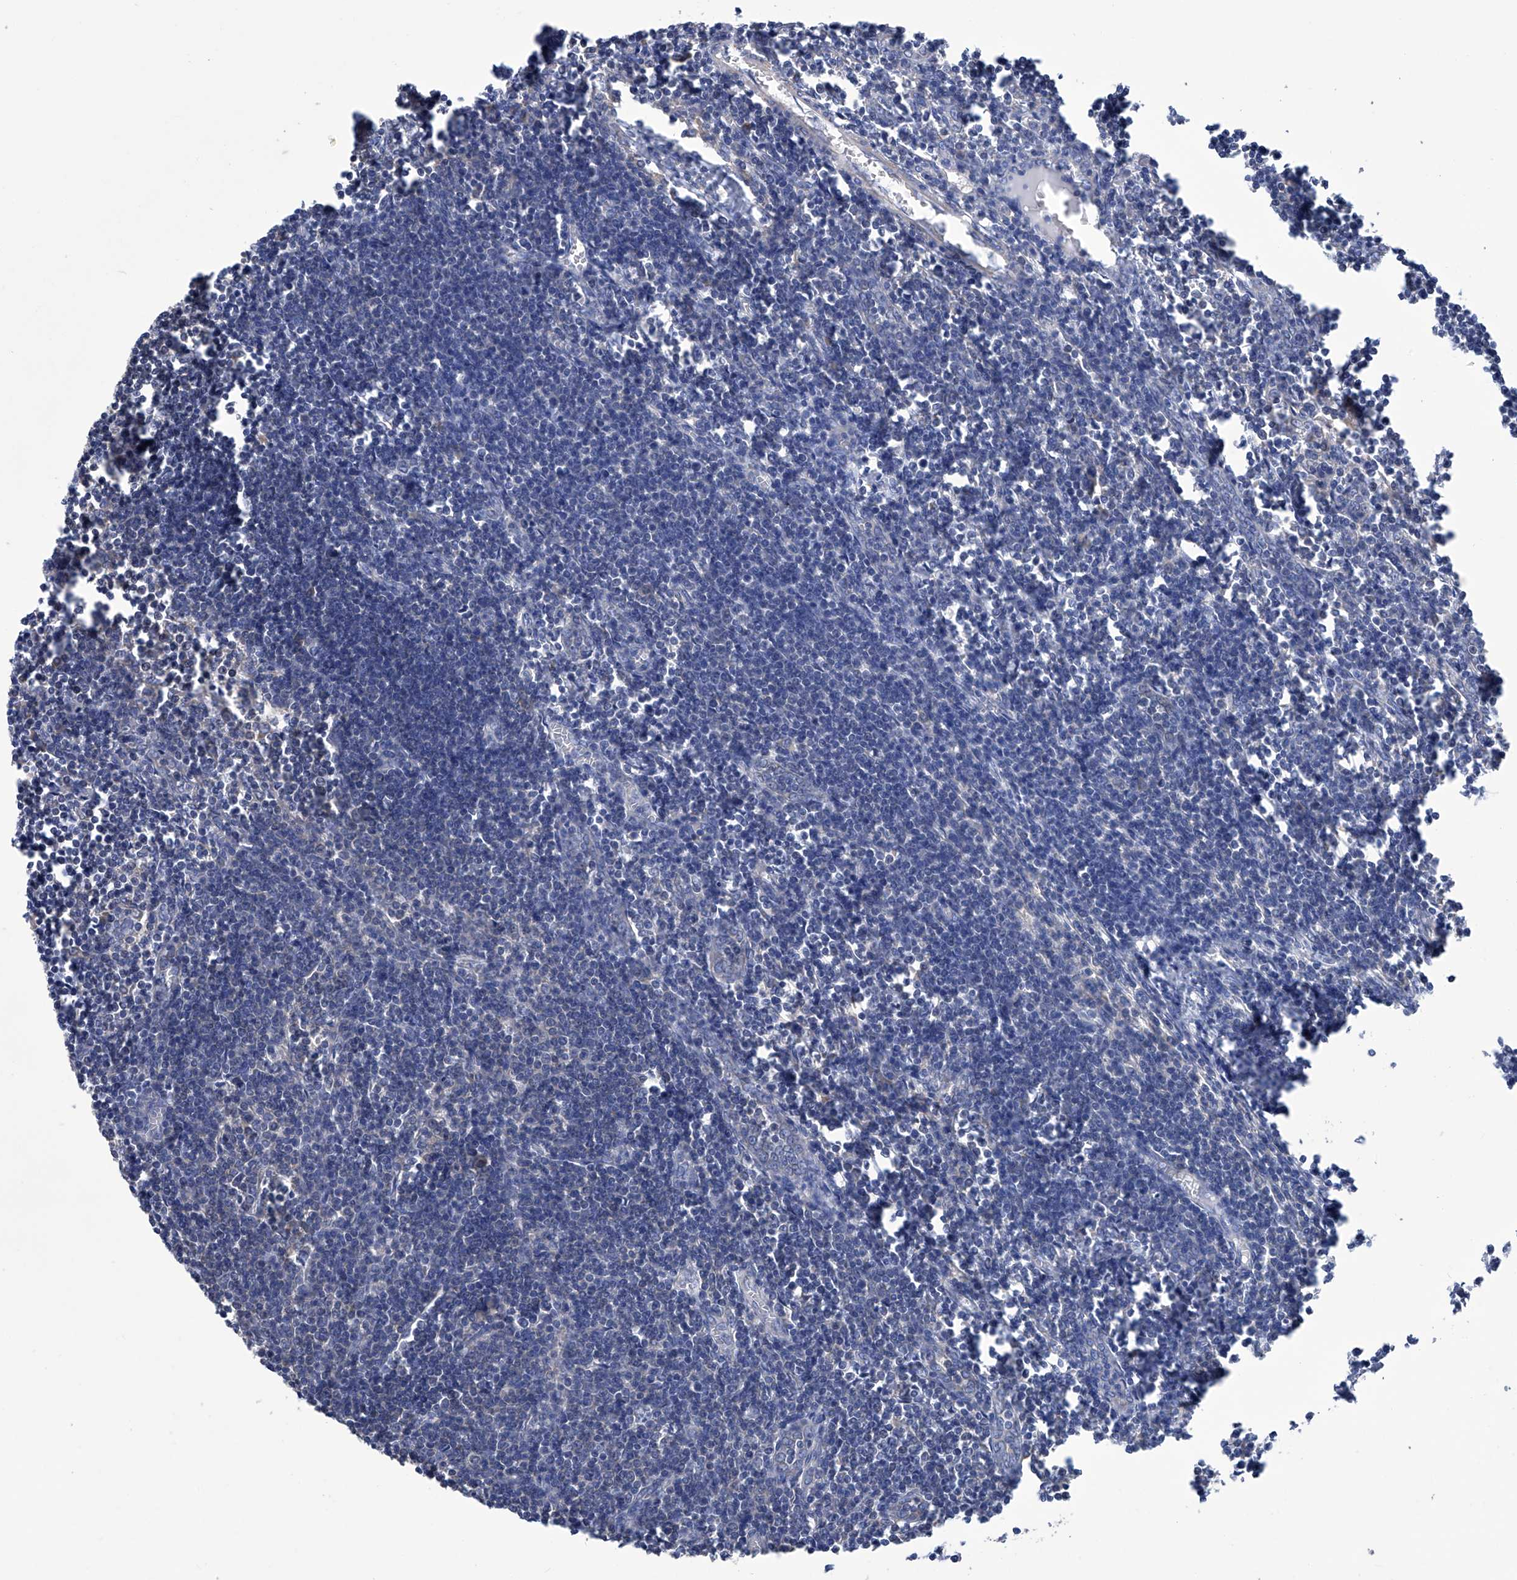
{"staining": {"intensity": "negative", "quantity": "none", "location": "none"}, "tissue": "lymph node", "cell_type": "Germinal center cells", "image_type": "normal", "snomed": [{"axis": "morphology", "description": "Normal tissue, NOS"}, {"axis": "morphology", "description": "Malignant melanoma, Metastatic site"}, {"axis": "topography", "description": "Lymph node"}], "caption": "Immunohistochemical staining of unremarkable lymph node demonstrates no significant positivity in germinal center cells.", "gene": "SMS", "patient": {"sex": "male", "age": 41}}